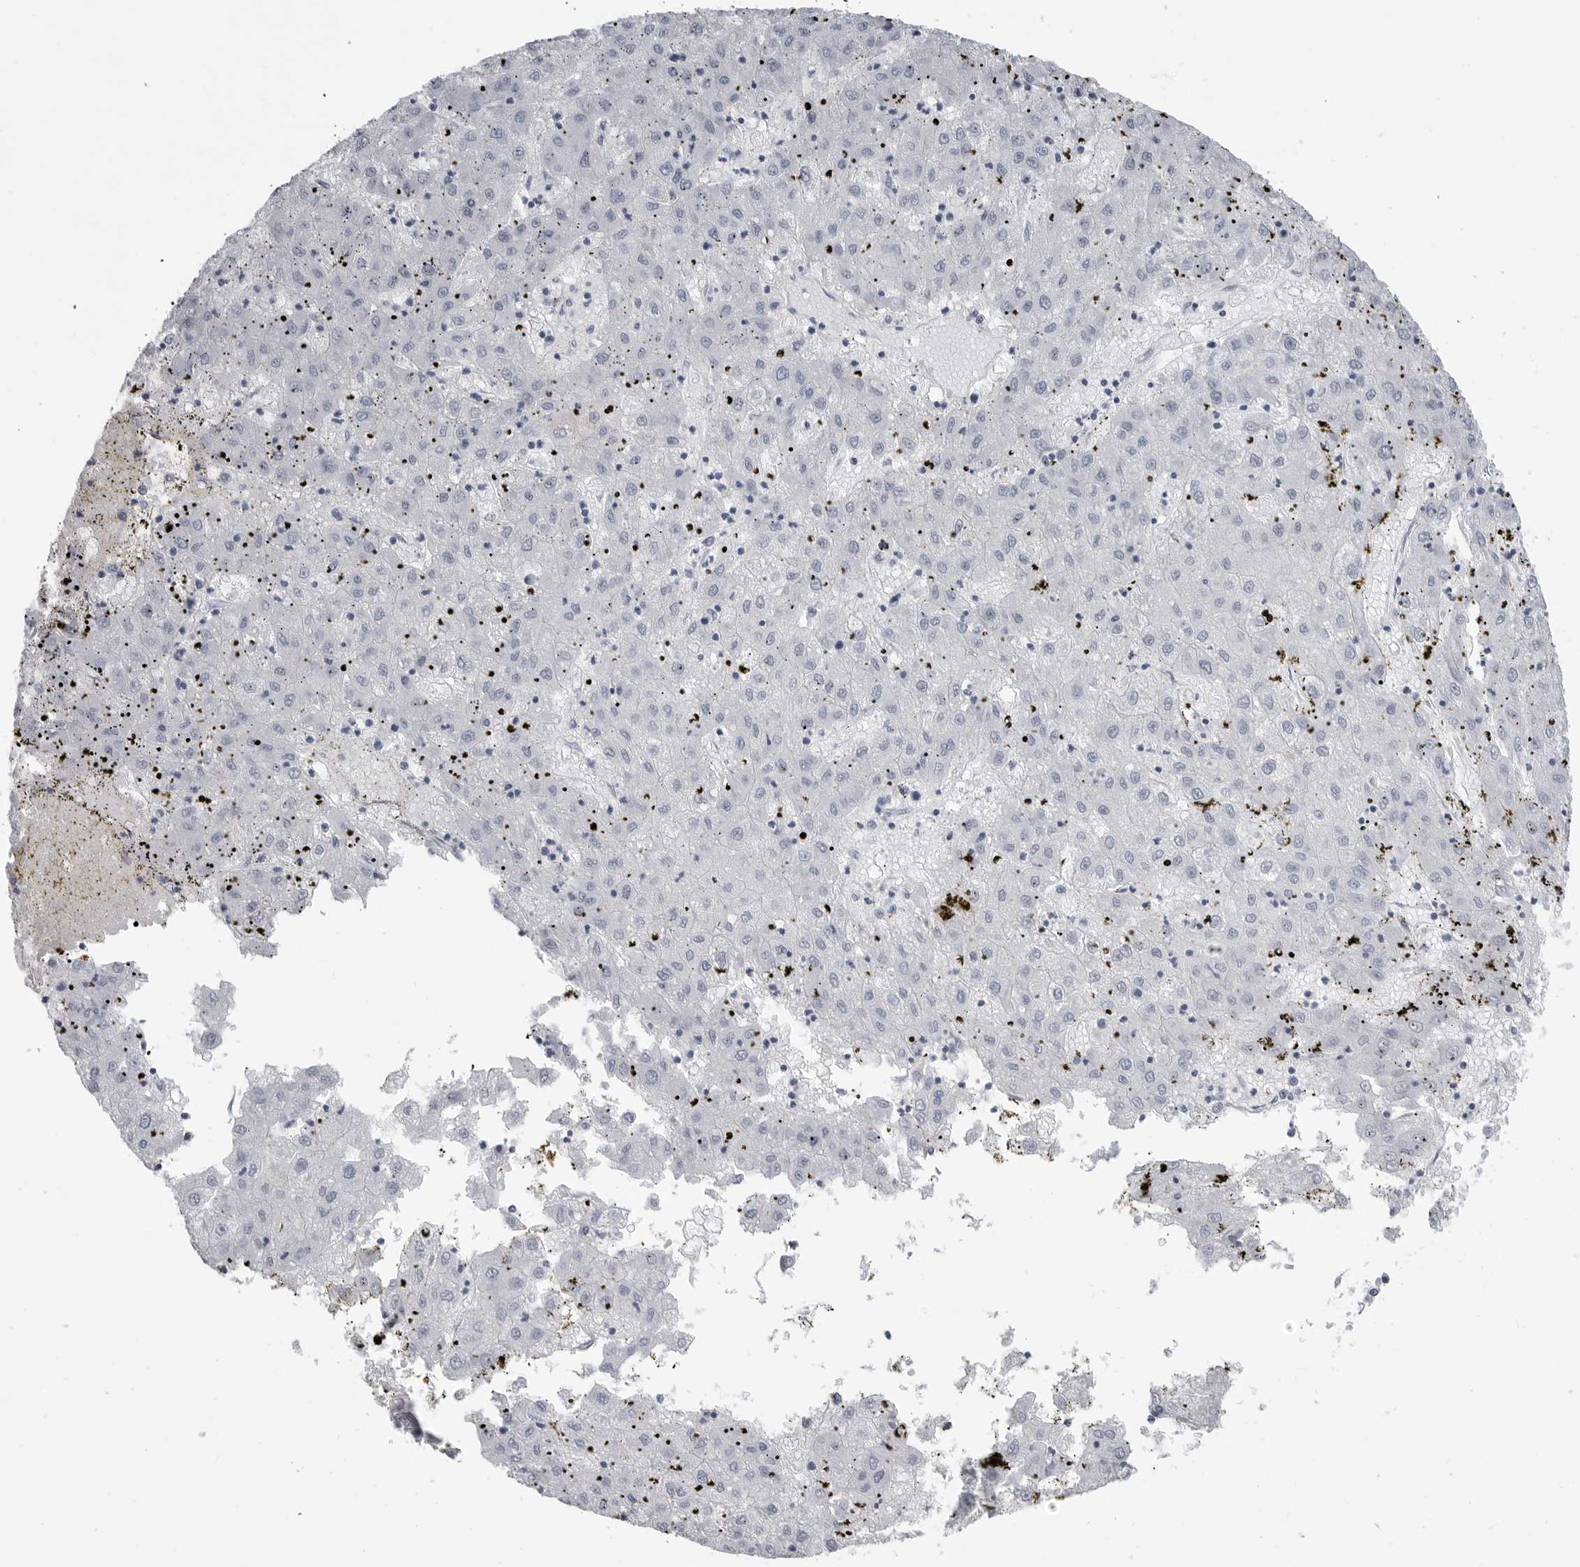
{"staining": {"intensity": "negative", "quantity": "none", "location": "none"}, "tissue": "liver cancer", "cell_type": "Tumor cells", "image_type": "cancer", "snomed": [{"axis": "morphology", "description": "Carcinoma, Hepatocellular, NOS"}, {"axis": "topography", "description": "Liver"}], "caption": "The photomicrograph displays no staining of tumor cells in liver cancer.", "gene": "LY6D", "patient": {"sex": "male", "age": 72}}